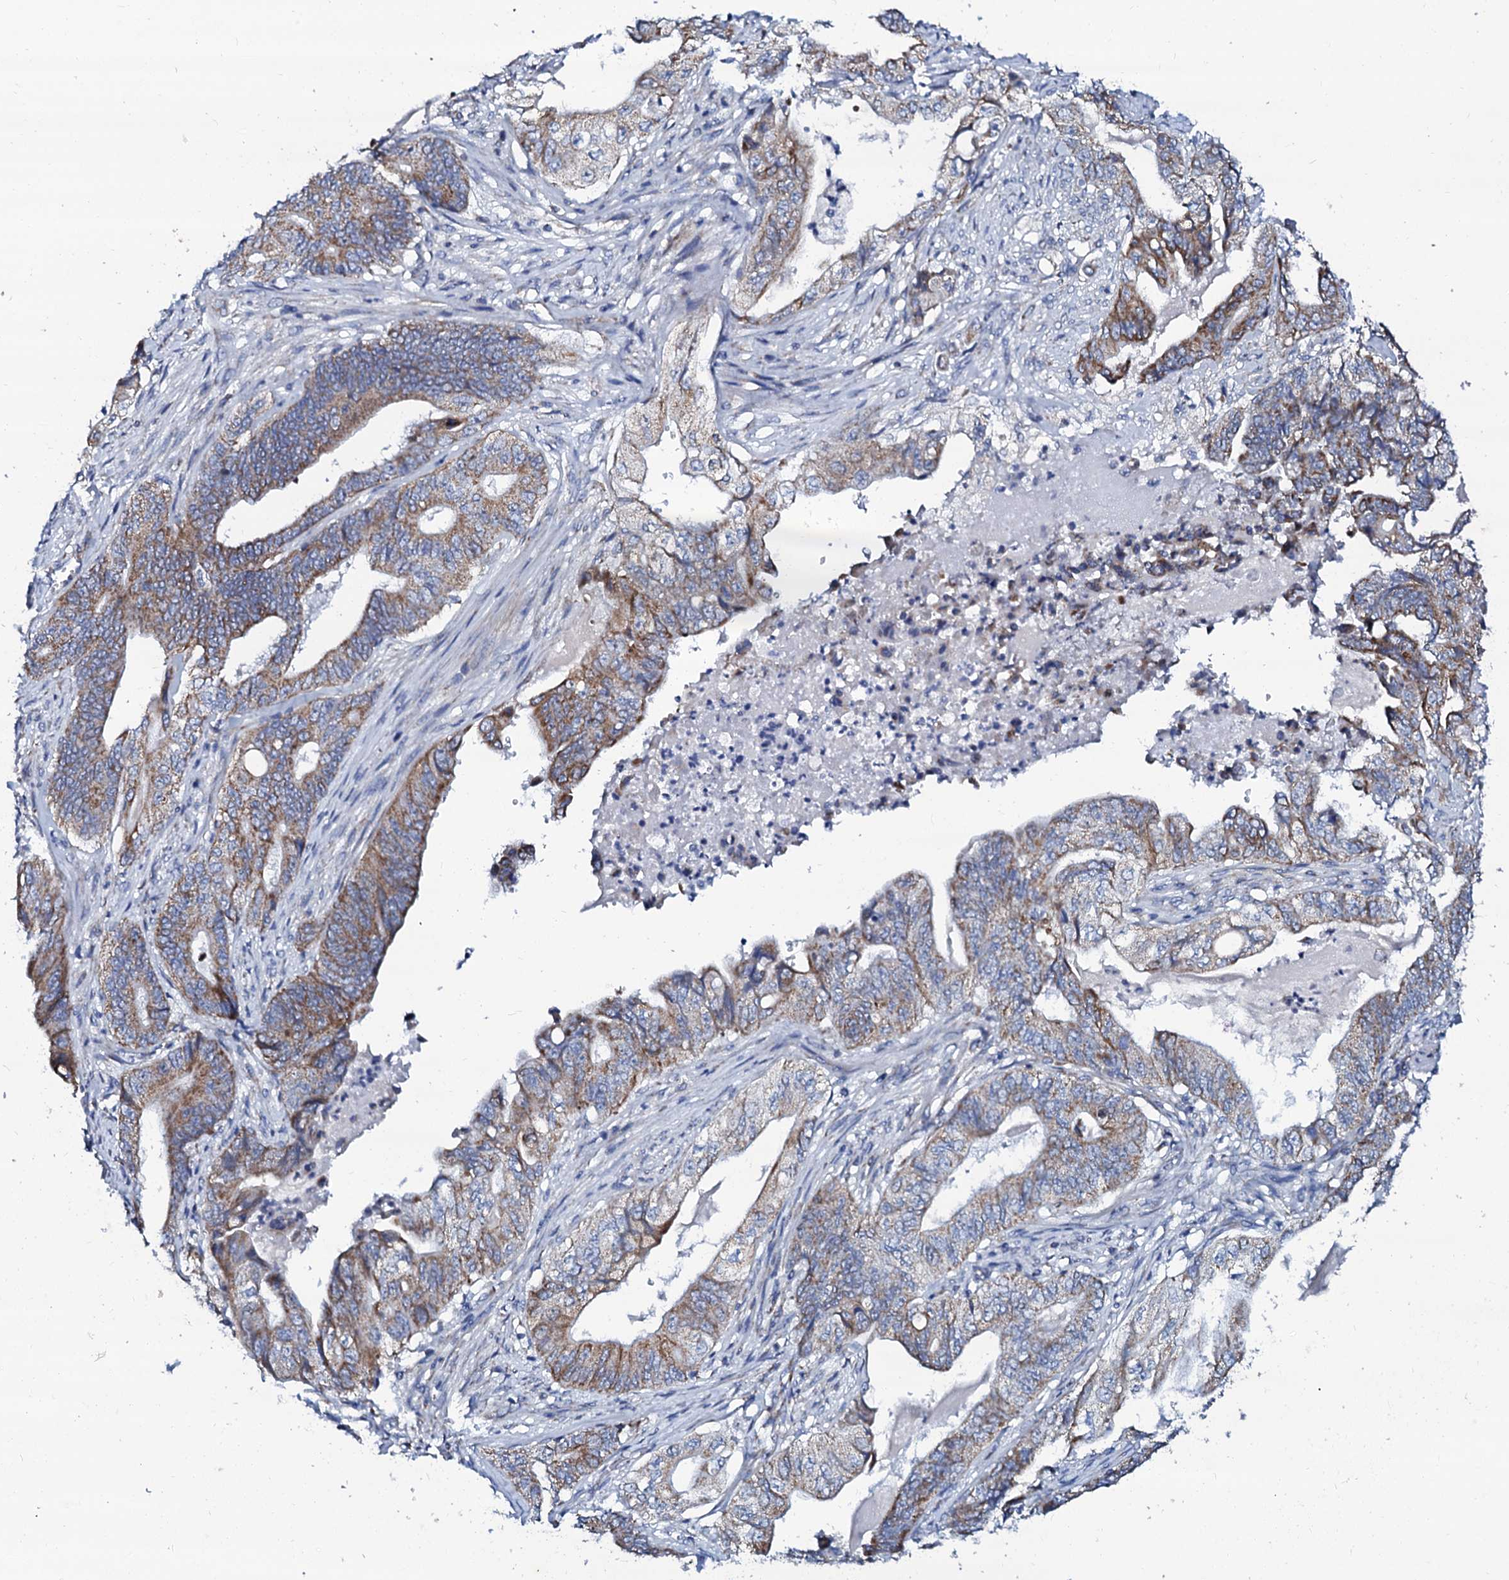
{"staining": {"intensity": "moderate", "quantity": ">75%", "location": "cytoplasmic/membranous"}, "tissue": "stomach cancer", "cell_type": "Tumor cells", "image_type": "cancer", "snomed": [{"axis": "morphology", "description": "Adenocarcinoma, NOS"}, {"axis": "topography", "description": "Stomach"}], "caption": "There is medium levels of moderate cytoplasmic/membranous expression in tumor cells of stomach cancer (adenocarcinoma), as demonstrated by immunohistochemical staining (brown color).", "gene": "SLC37A4", "patient": {"sex": "female", "age": 73}}